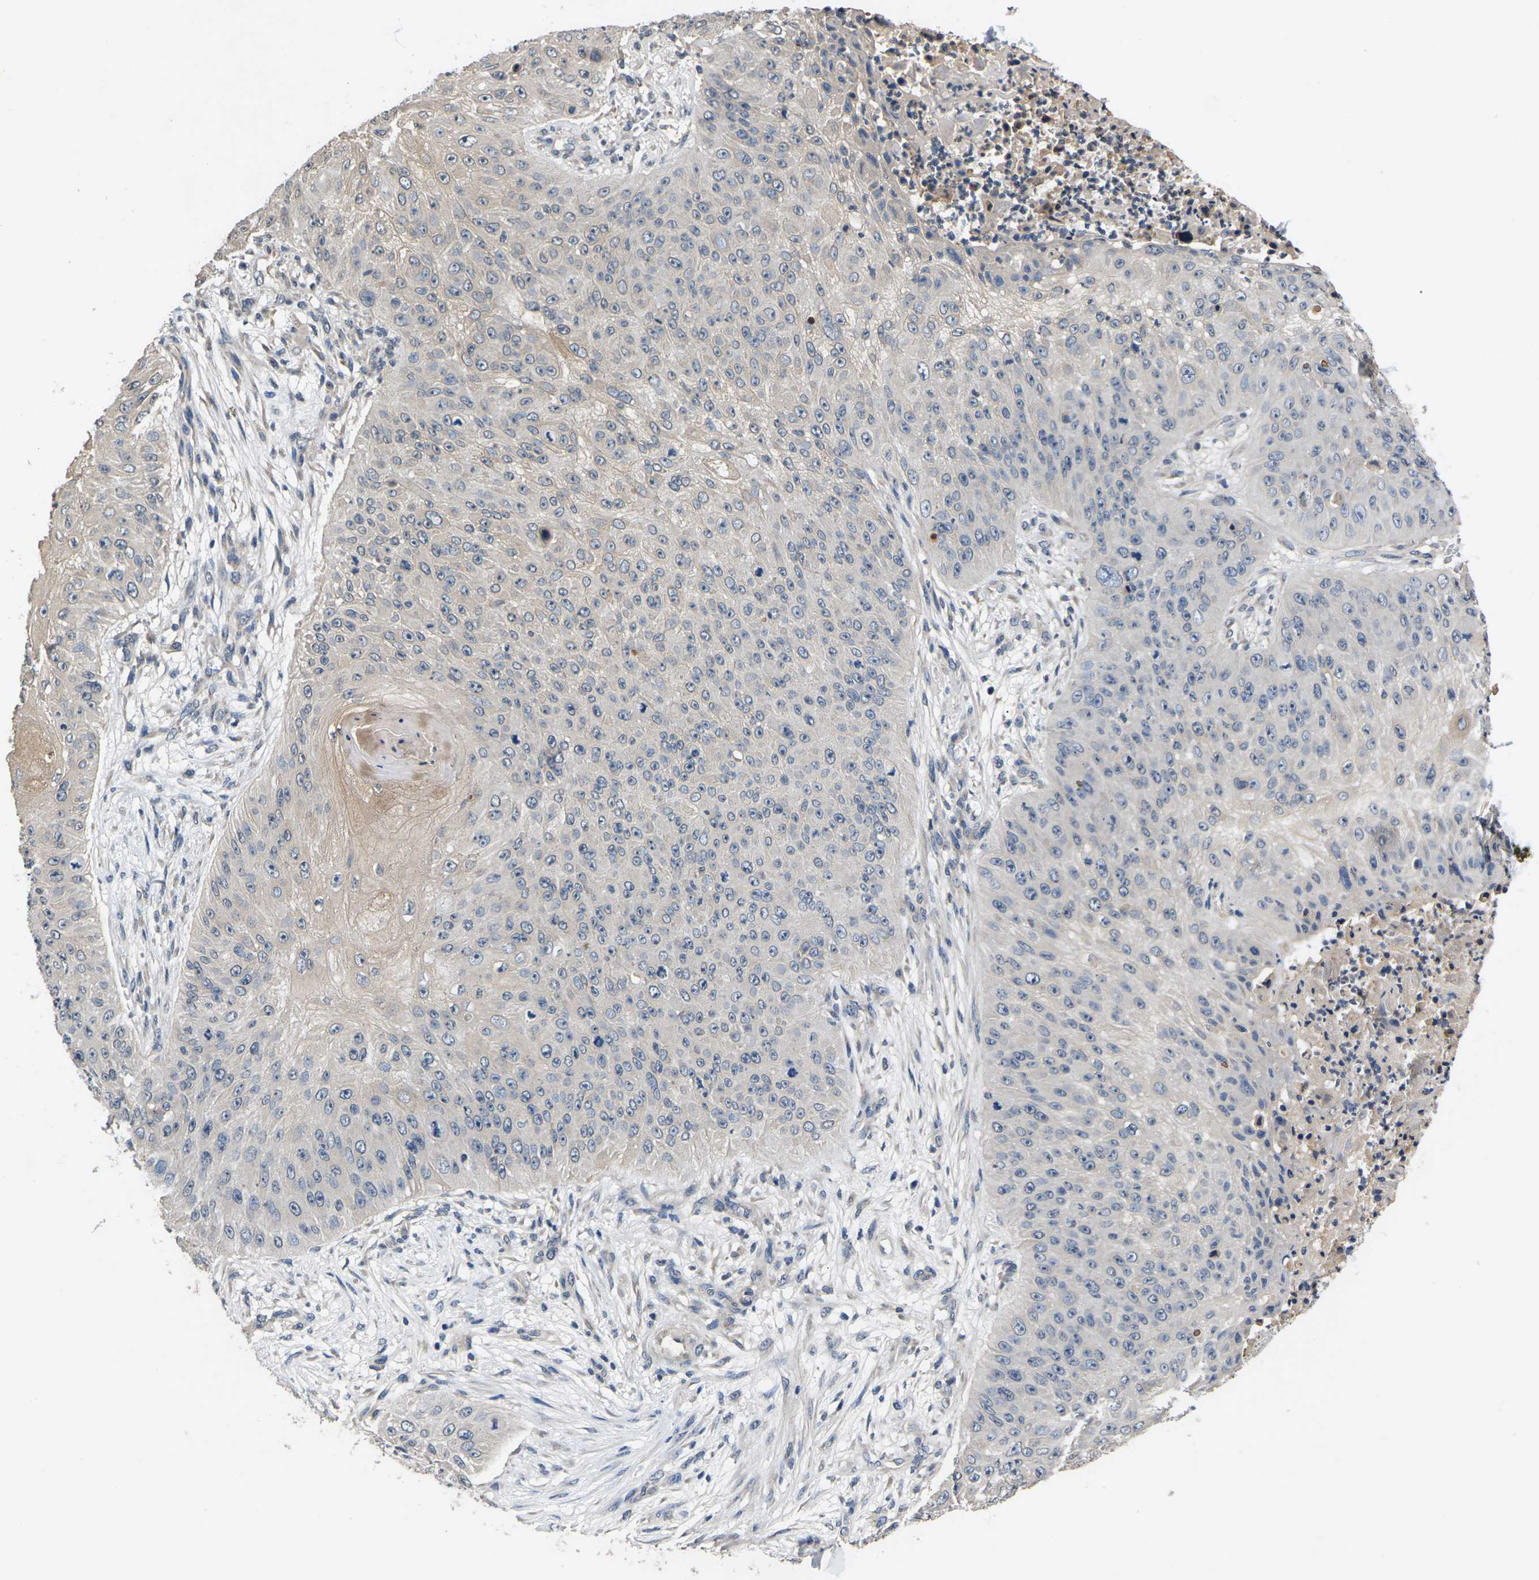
{"staining": {"intensity": "weak", "quantity": "<25%", "location": "cytoplasmic/membranous"}, "tissue": "skin cancer", "cell_type": "Tumor cells", "image_type": "cancer", "snomed": [{"axis": "morphology", "description": "Squamous cell carcinoma, NOS"}, {"axis": "topography", "description": "Skin"}], "caption": "Protein analysis of squamous cell carcinoma (skin) reveals no significant positivity in tumor cells. The staining was performed using DAB (3,3'-diaminobenzidine) to visualize the protein expression in brown, while the nuclei were stained in blue with hematoxylin (Magnification: 20x).", "gene": "SLC2A2", "patient": {"sex": "female", "age": 80}}